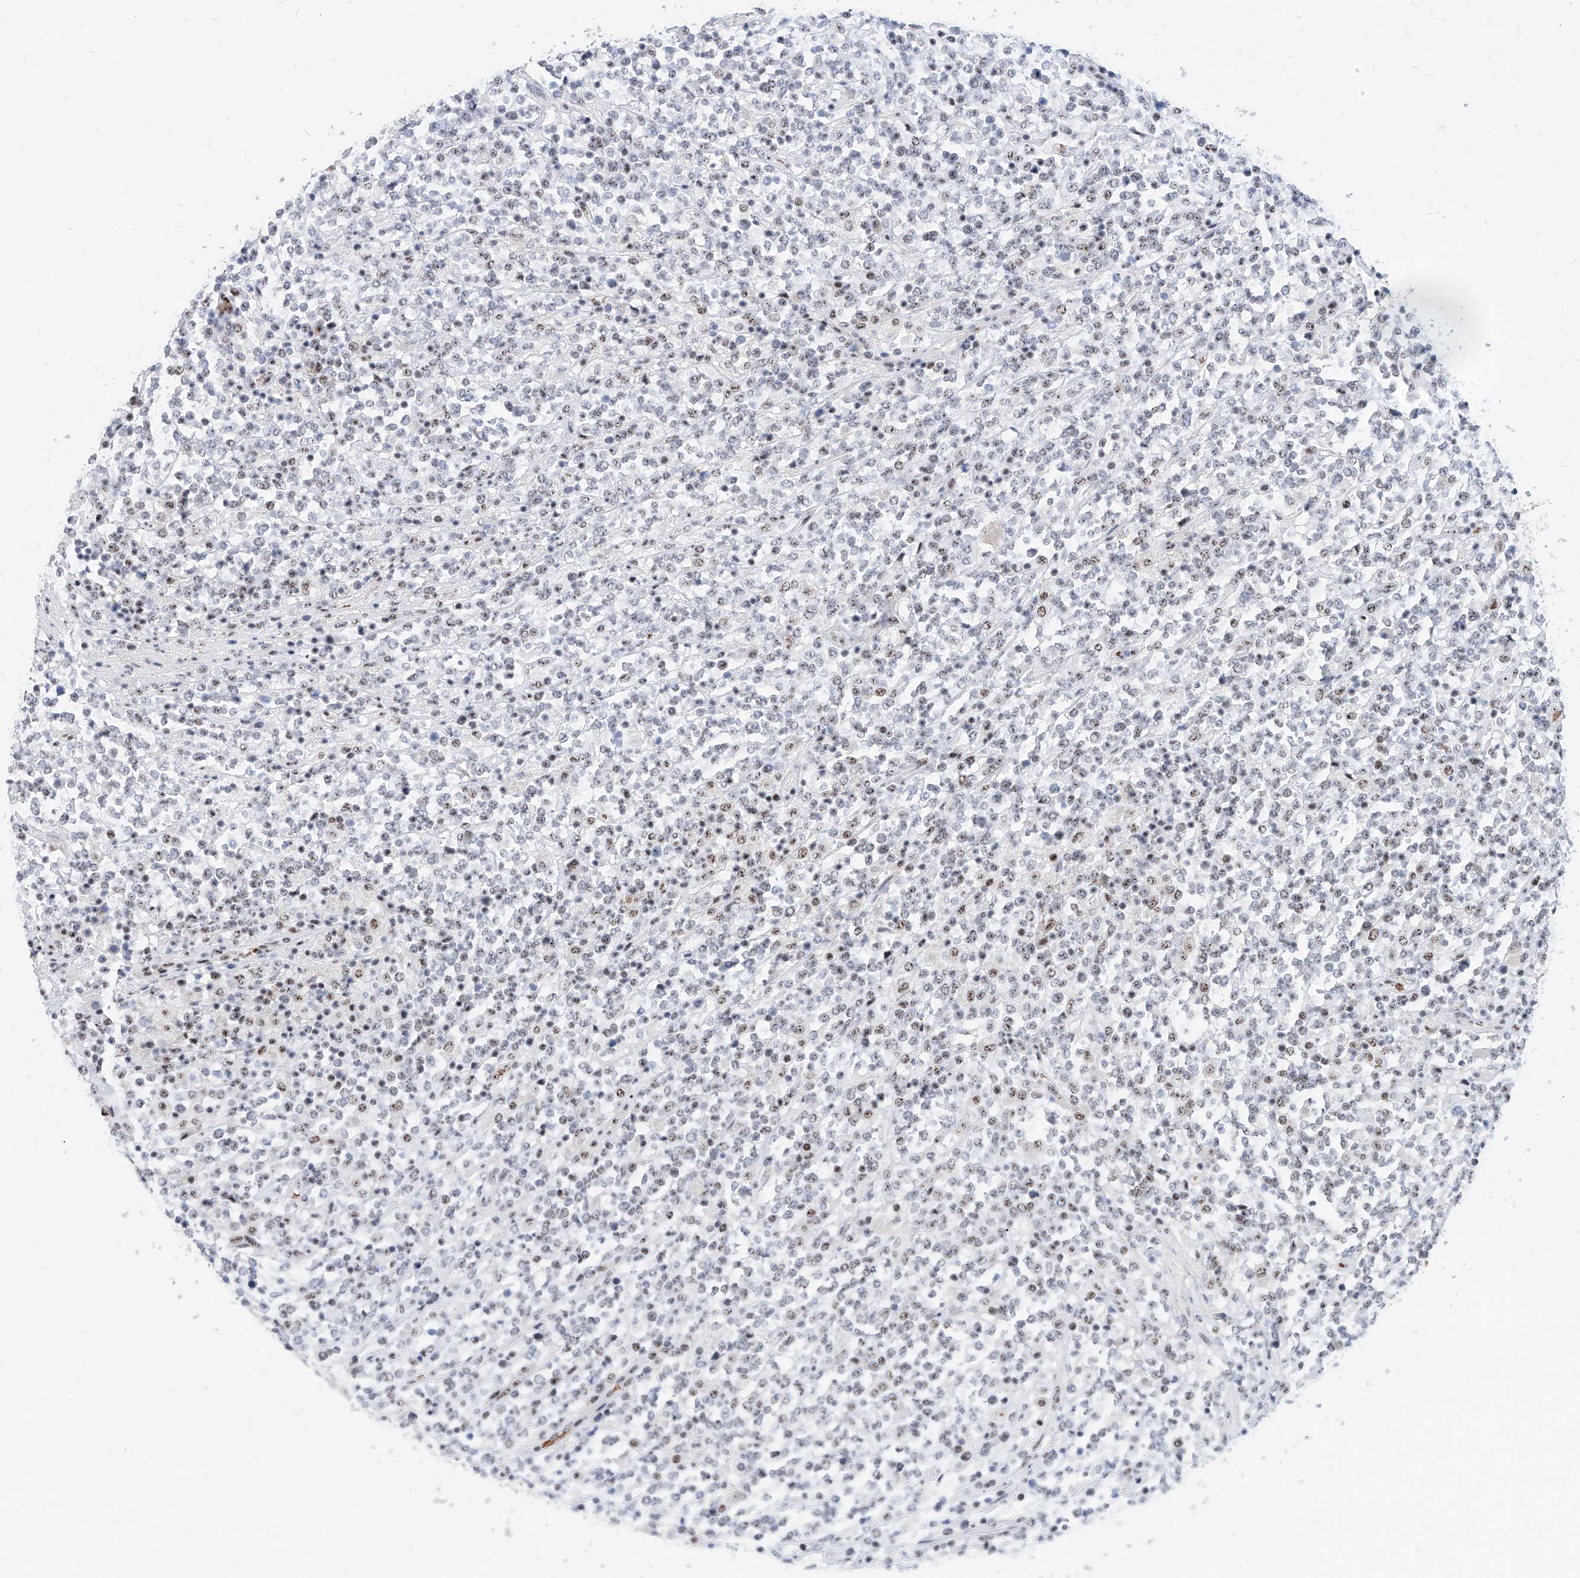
{"staining": {"intensity": "weak", "quantity": "25%-75%", "location": "nuclear"}, "tissue": "lymphoma", "cell_type": "Tumor cells", "image_type": "cancer", "snomed": [{"axis": "morphology", "description": "Malignant lymphoma, non-Hodgkin's type, High grade"}, {"axis": "topography", "description": "Soft tissue"}], "caption": "High-grade malignant lymphoma, non-Hodgkin's type was stained to show a protein in brown. There is low levels of weak nuclear staining in approximately 25%-75% of tumor cells.", "gene": "ZFP42", "patient": {"sex": "male", "age": 18}}